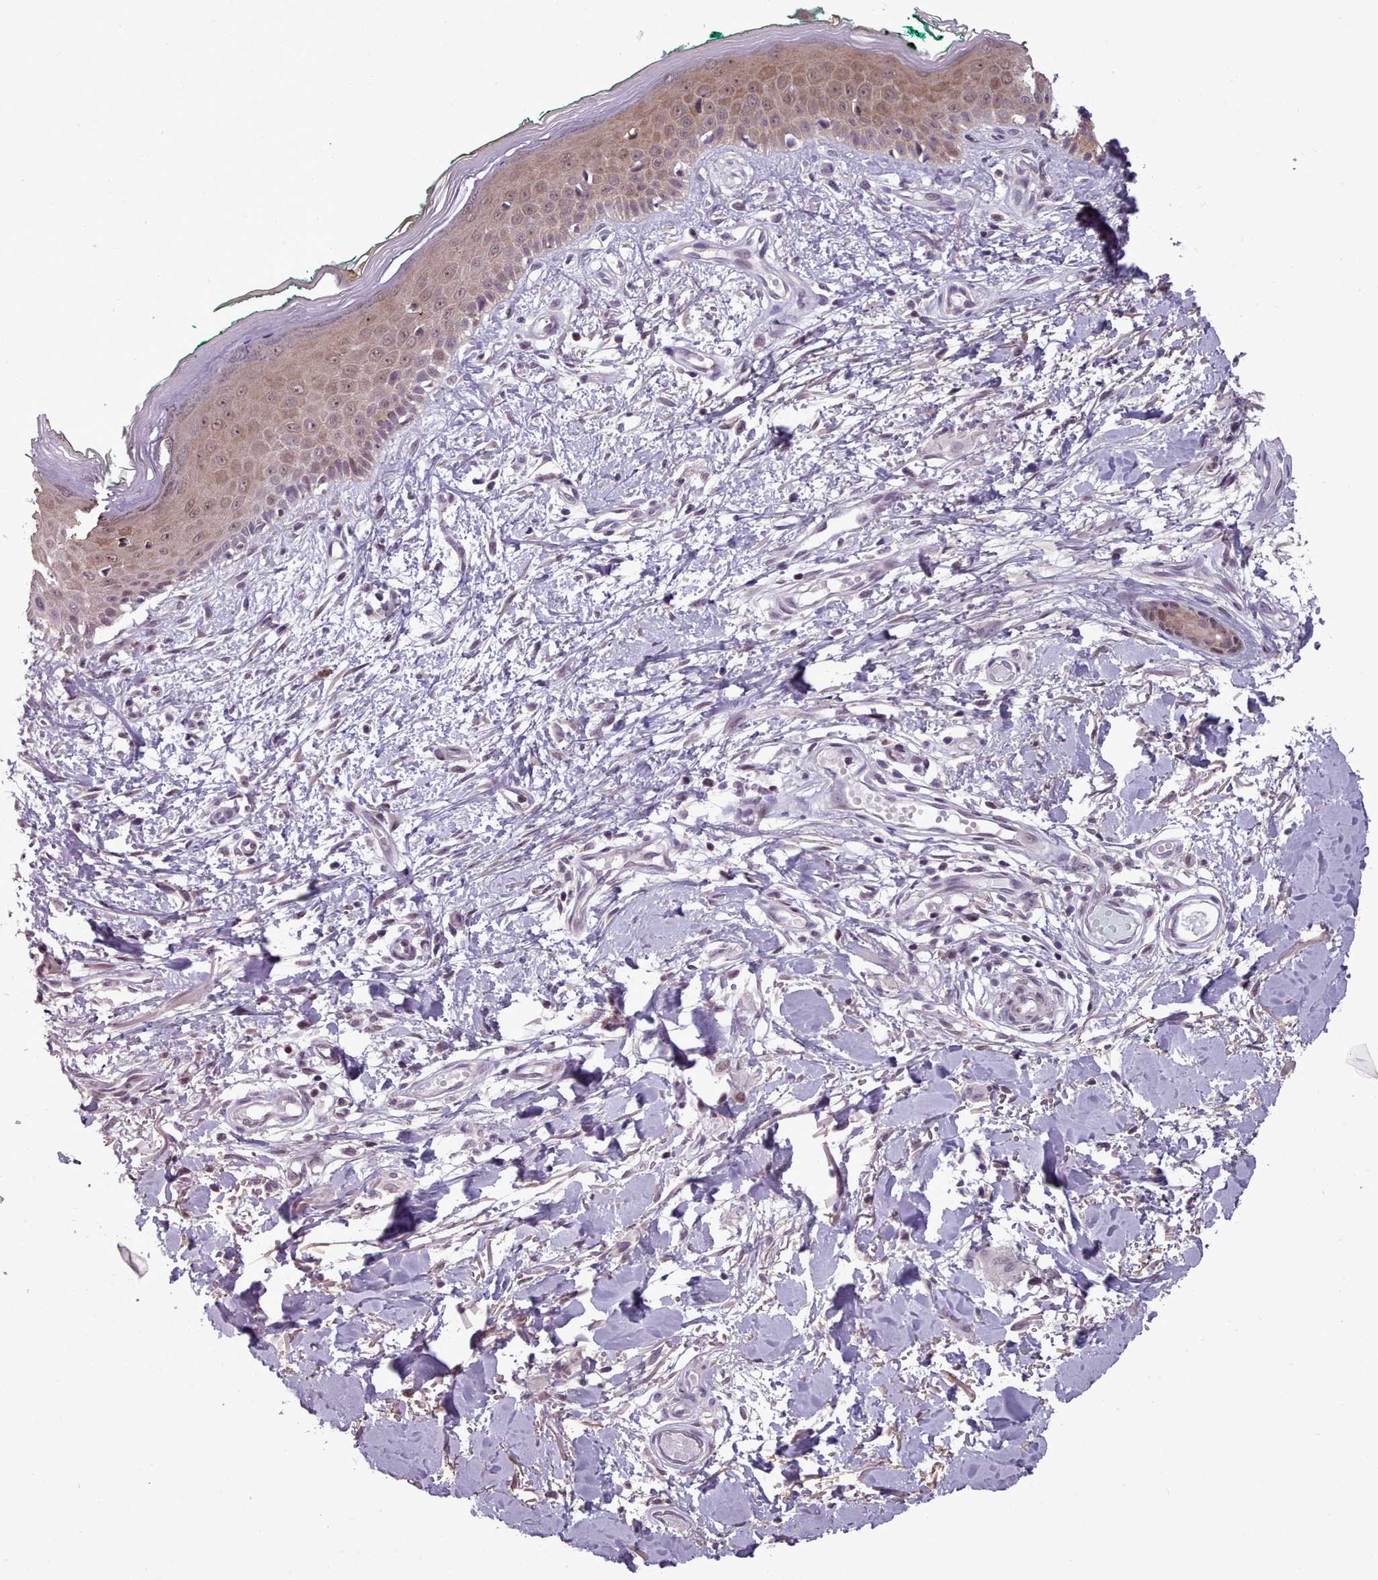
{"staining": {"intensity": "moderate", "quantity": ">75%", "location": "cytoplasmic/membranous,nuclear"}, "tissue": "skin", "cell_type": "Fibroblasts", "image_type": "normal", "snomed": [{"axis": "morphology", "description": "Normal tissue, NOS"}, {"axis": "morphology", "description": "Malignant melanoma, NOS"}, {"axis": "topography", "description": "Skin"}], "caption": "Immunohistochemistry (IHC) (DAB (3,3'-diaminobenzidine)) staining of benign skin reveals moderate cytoplasmic/membranous,nuclear protein staining in about >75% of fibroblasts.", "gene": "ENSA", "patient": {"sex": "male", "age": 62}}